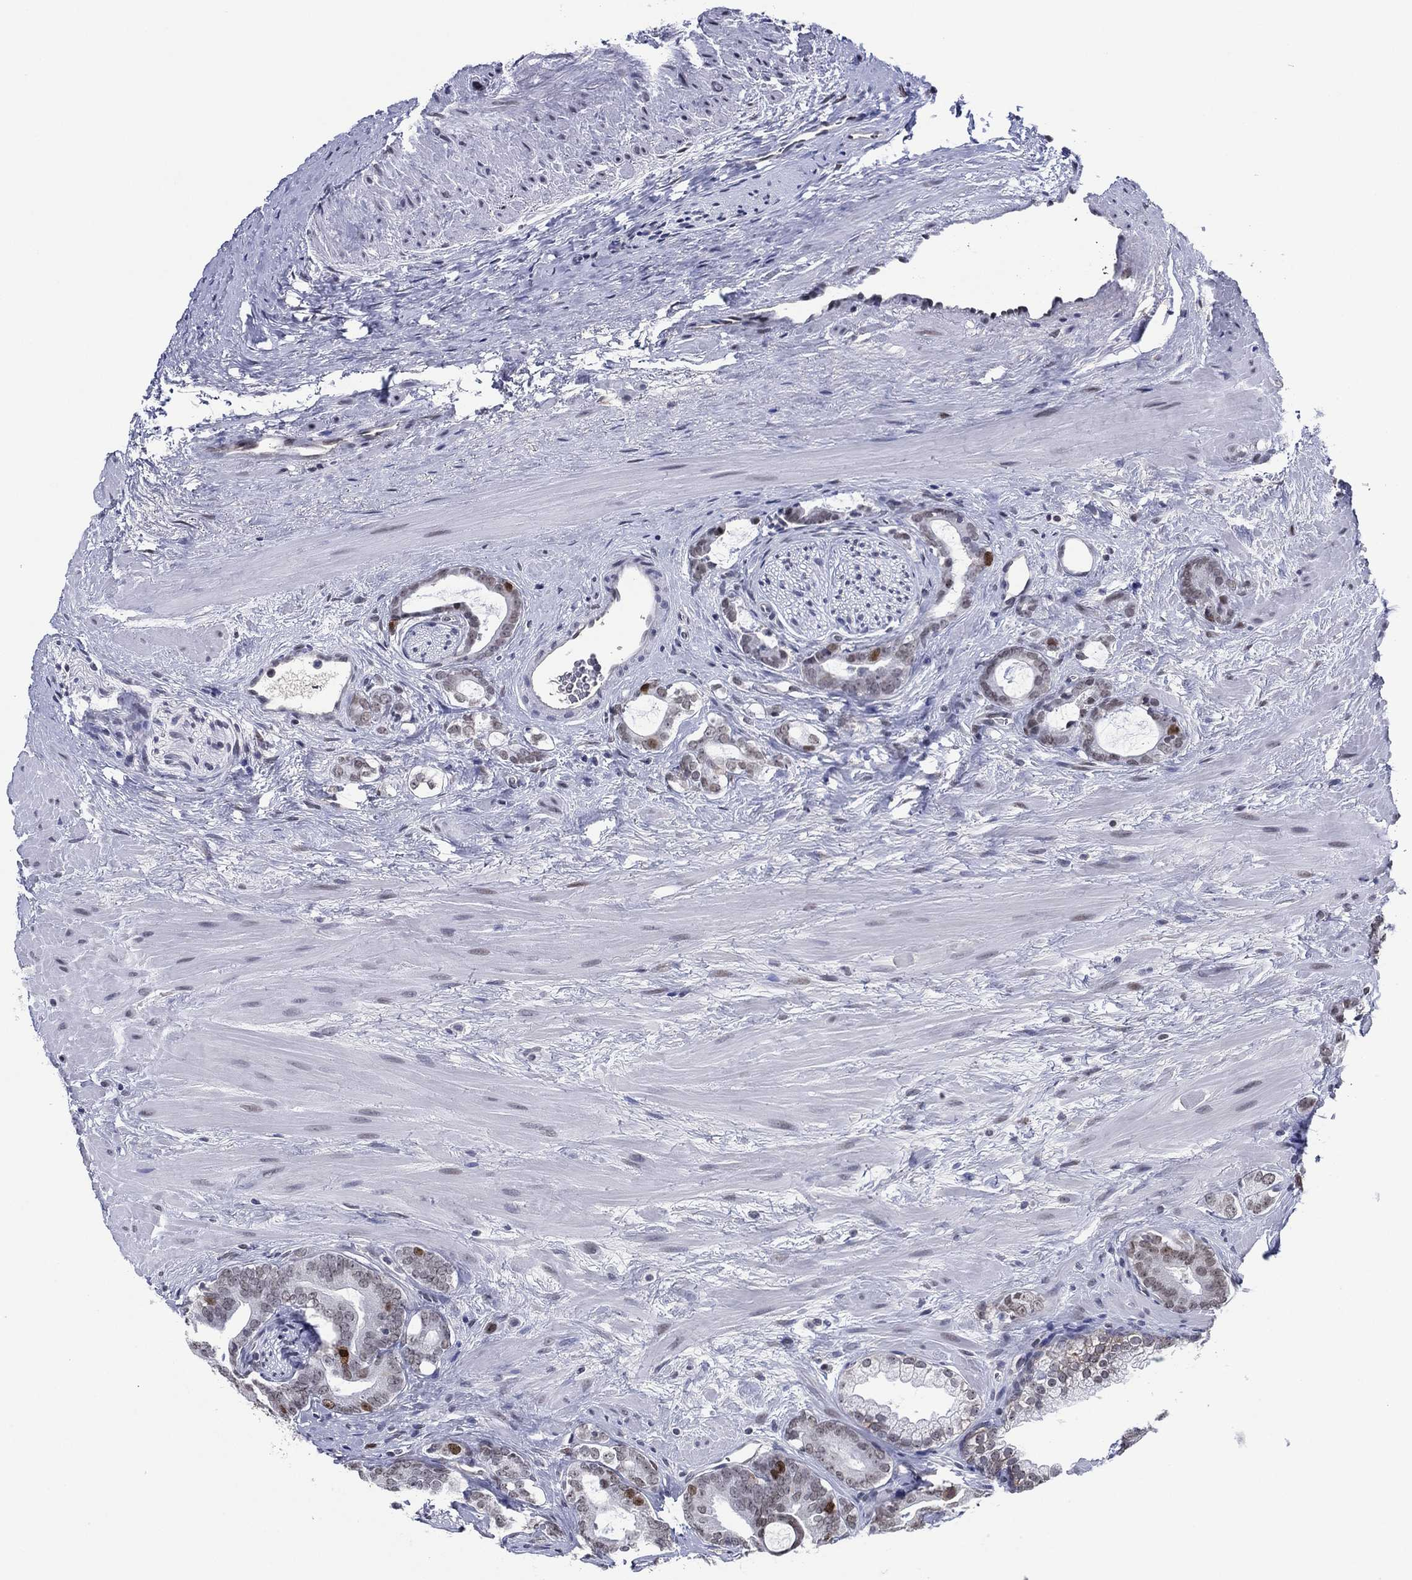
{"staining": {"intensity": "moderate", "quantity": "<25%", "location": "nuclear"}, "tissue": "prostate cancer", "cell_type": "Tumor cells", "image_type": "cancer", "snomed": [{"axis": "morphology", "description": "Adenocarcinoma, NOS"}, {"axis": "topography", "description": "Prostate"}], "caption": "Adenocarcinoma (prostate) stained for a protein (brown) displays moderate nuclear positive staining in about <25% of tumor cells.", "gene": "GATA6", "patient": {"sex": "male", "age": 55}}